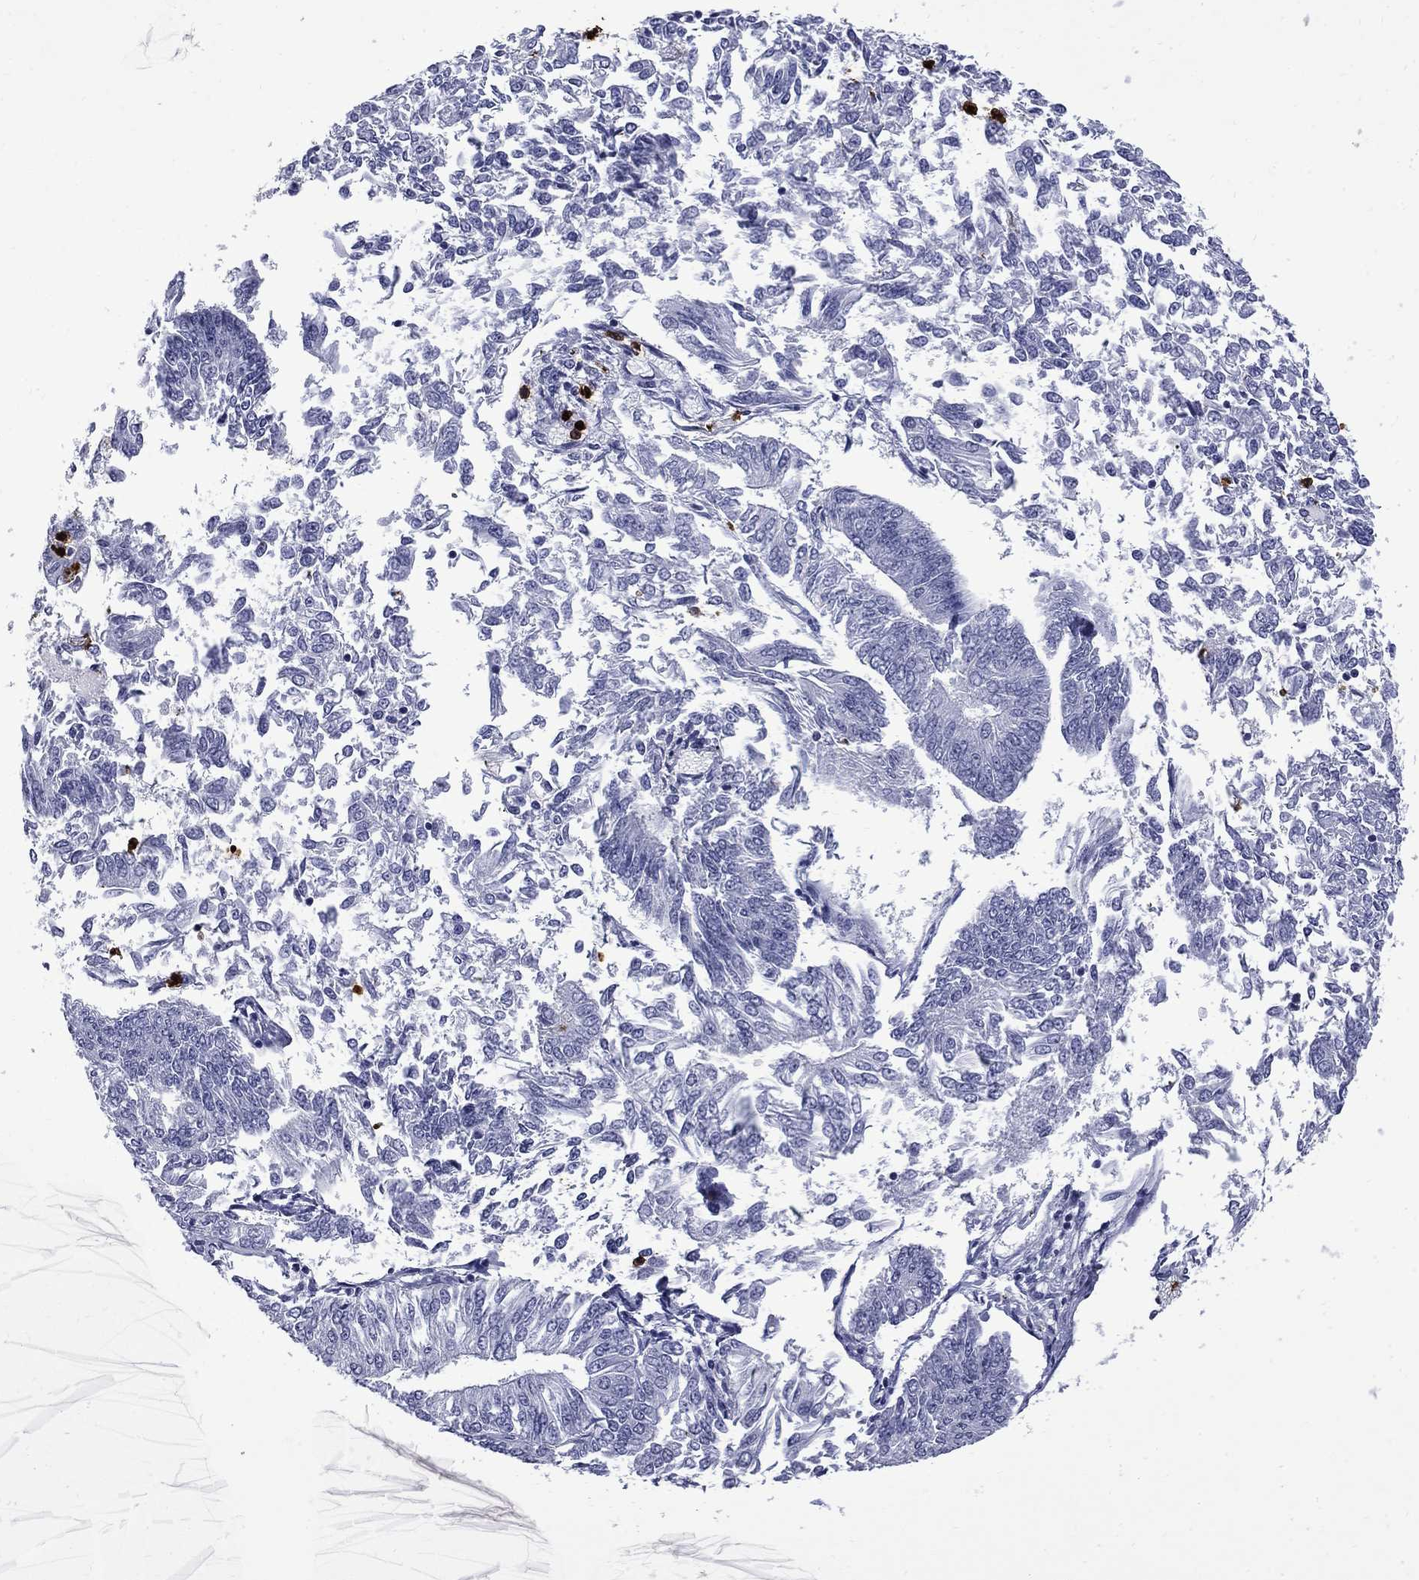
{"staining": {"intensity": "negative", "quantity": "none", "location": "none"}, "tissue": "endometrial cancer", "cell_type": "Tumor cells", "image_type": "cancer", "snomed": [{"axis": "morphology", "description": "Adenocarcinoma, NOS"}, {"axis": "topography", "description": "Endometrium"}], "caption": "Immunohistochemistry (IHC) image of human endometrial adenocarcinoma stained for a protein (brown), which reveals no positivity in tumor cells.", "gene": "TRIM29", "patient": {"sex": "female", "age": 58}}